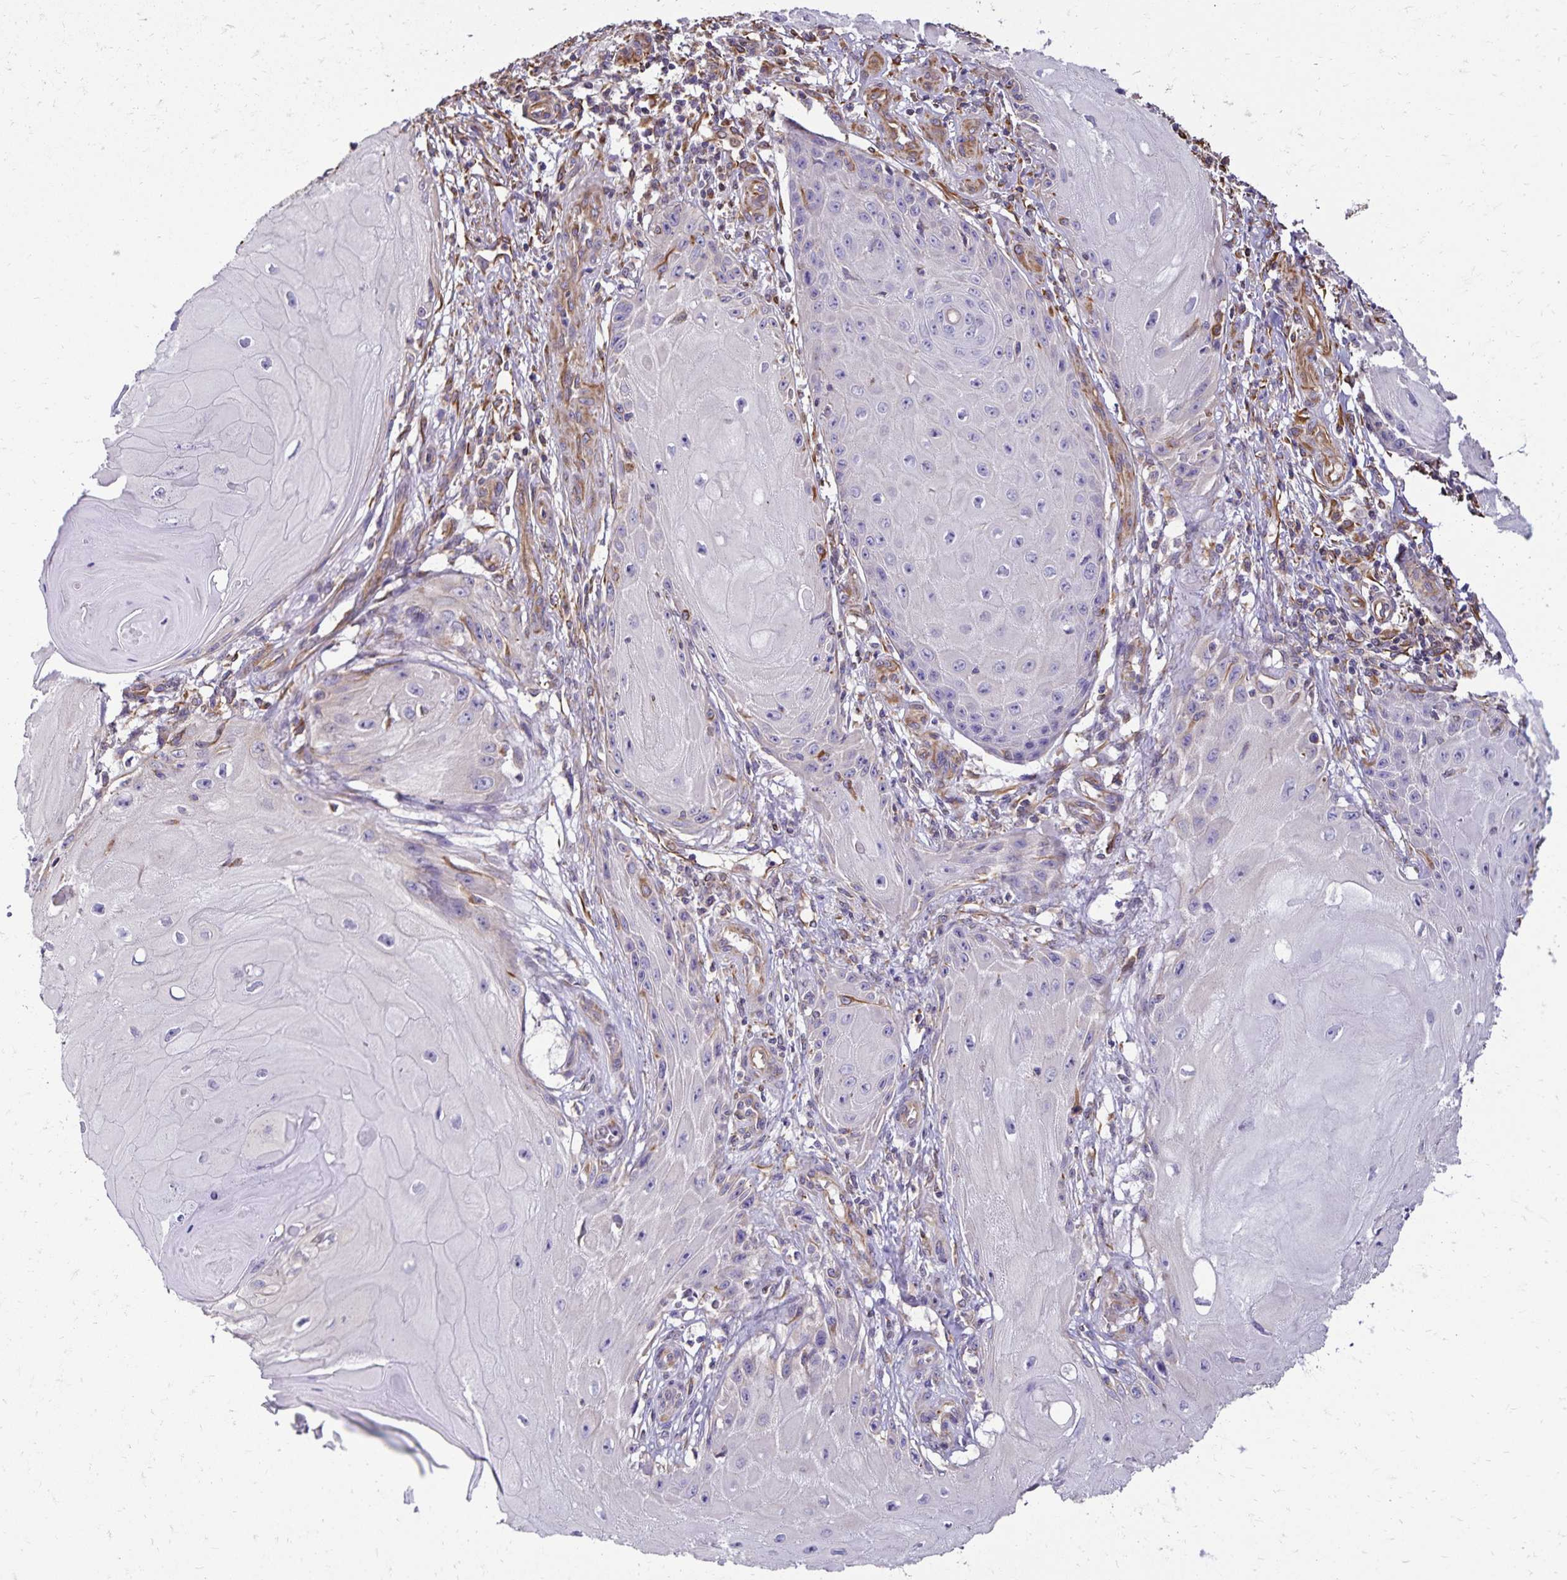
{"staining": {"intensity": "negative", "quantity": "none", "location": "none"}, "tissue": "skin cancer", "cell_type": "Tumor cells", "image_type": "cancer", "snomed": [{"axis": "morphology", "description": "Squamous cell carcinoma, NOS"}, {"axis": "topography", "description": "Skin"}], "caption": "Squamous cell carcinoma (skin) stained for a protein using immunohistochemistry reveals no positivity tumor cells.", "gene": "TRPV6", "patient": {"sex": "female", "age": 77}}